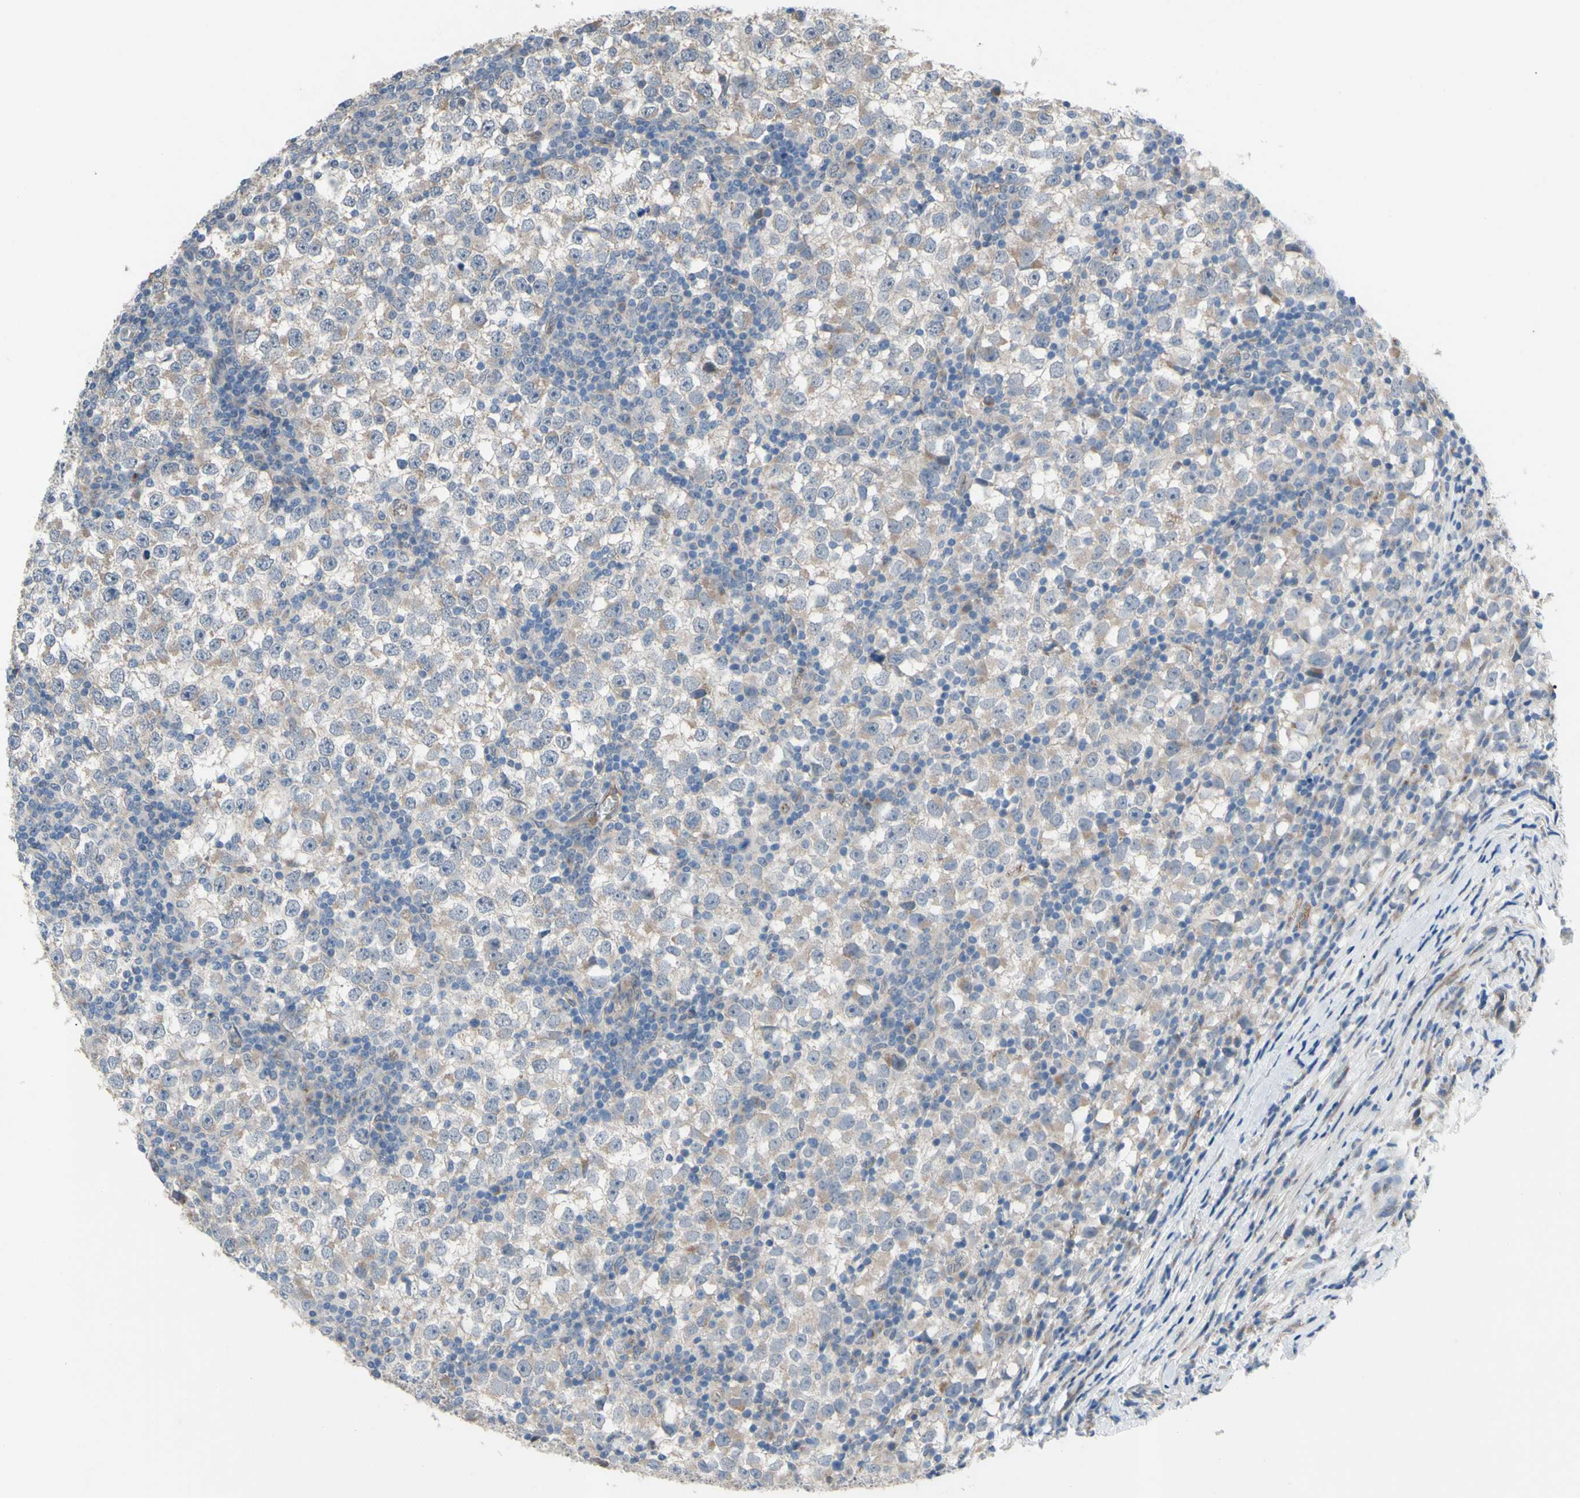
{"staining": {"intensity": "weak", "quantity": ">75%", "location": "nuclear"}, "tissue": "testis cancer", "cell_type": "Tumor cells", "image_type": "cancer", "snomed": [{"axis": "morphology", "description": "Seminoma, NOS"}, {"axis": "topography", "description": "Testis"}], "caption": "Protein expression by immunohistochemistry (IHC) exhibits weak nuclear staining in approximately >75% of tumor cells in testis cancer. (DAB IHC with brightfield microscopy, high magnification).", "gene": "GRAMD2B", "patient": {"sex": "male", "age": 65}}